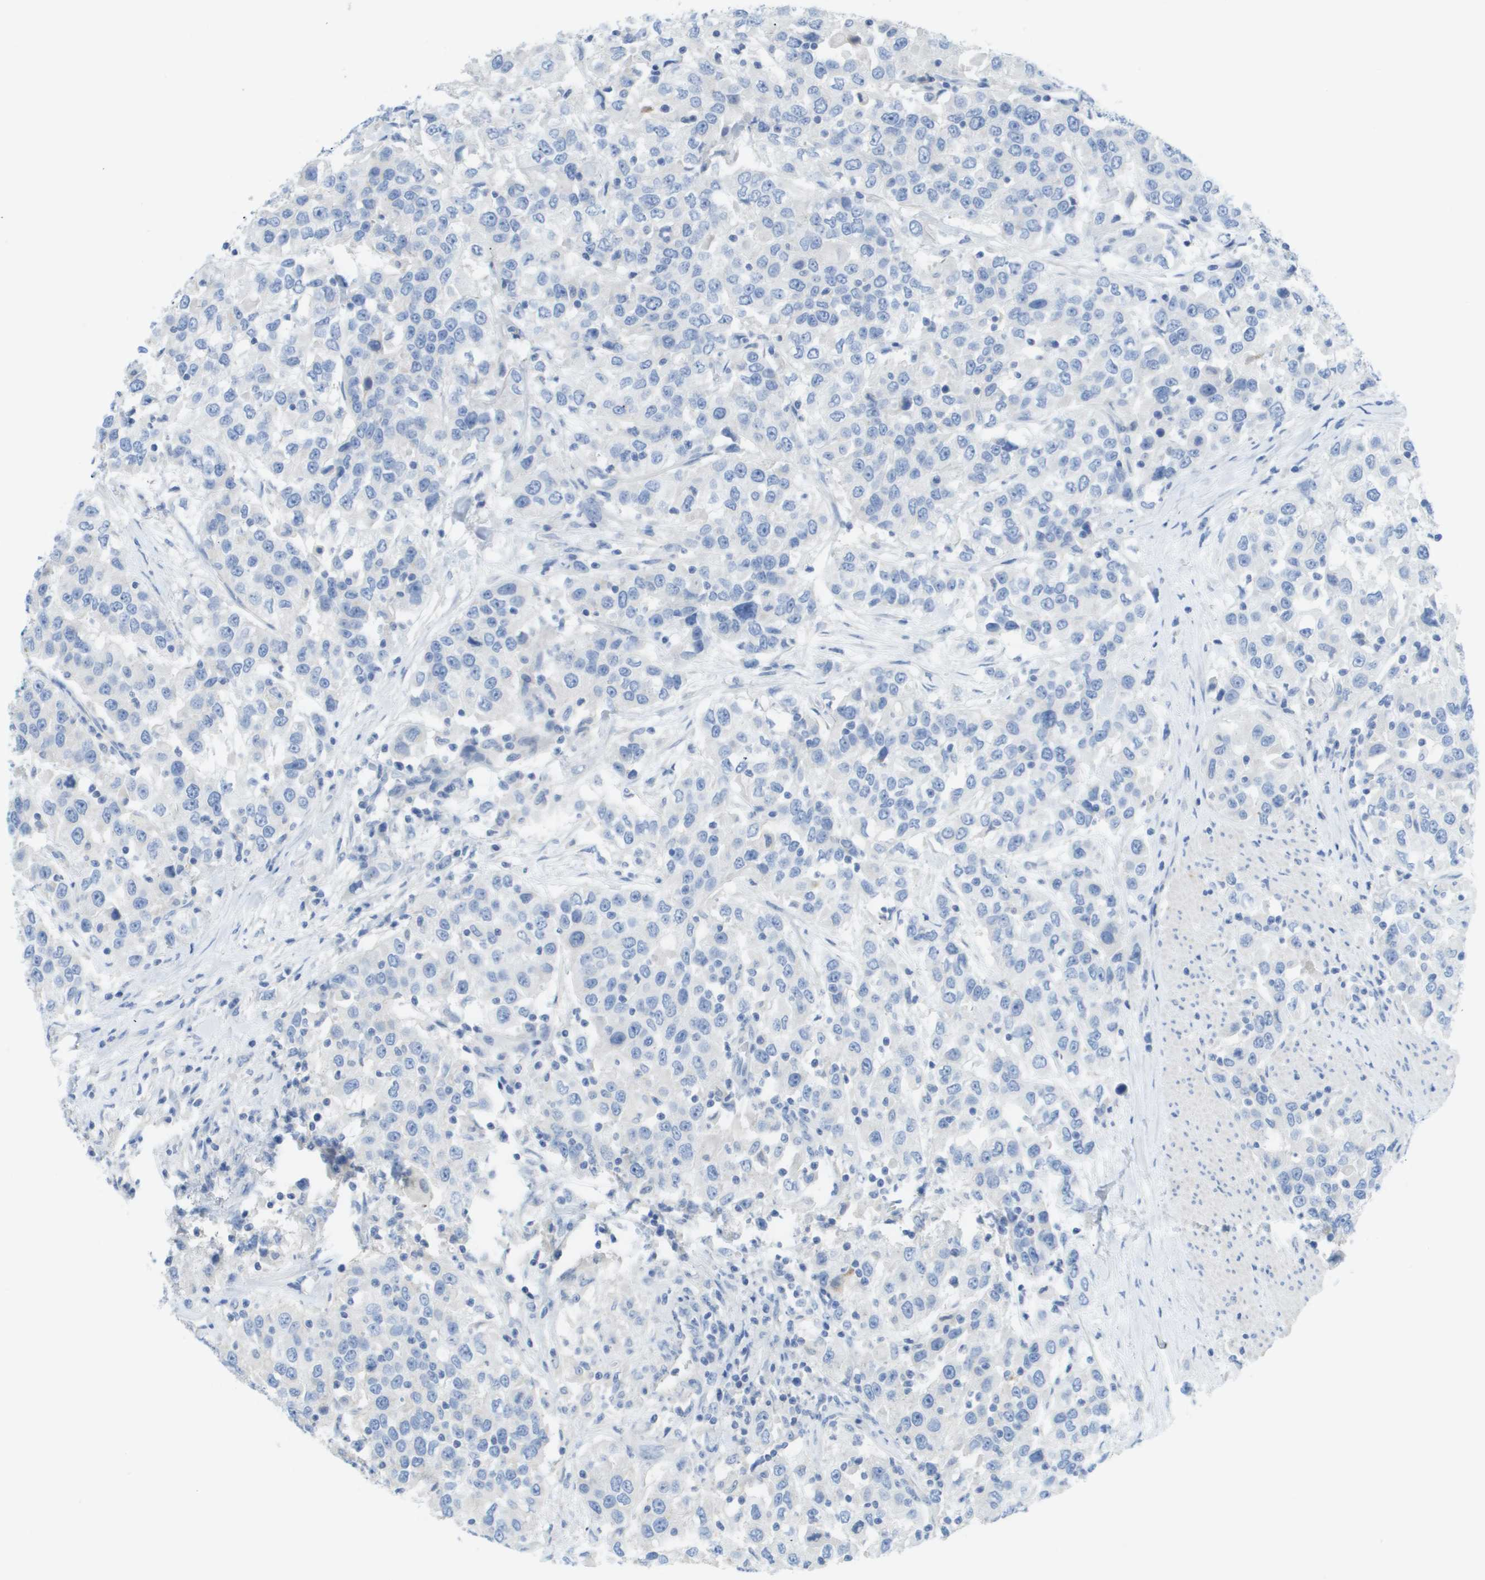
{"staining": {"intensity": "negative", "quantity": "none", "location": "none"}, "tissue": "urothelial cancer", "cell_type": "Tumor cells", "image_type": "cancer", "snomed": [{"axis": "morphology", "description": "Urothelial carcinoma, High grade"}, {"axis": "topography", "description": "Urinary bladder"}], "caption": "DAB (3,3'-diaminobenzidine) immunohistochemical staining of urothelial cancer demonstrates no significant positivity in tumor cells. (DAB immunohistochemistry (IHC) visualized using brightfield microscopy, high magnification).", "gene": "MYL3", "patient": {"sex": "female", "age": 80}}